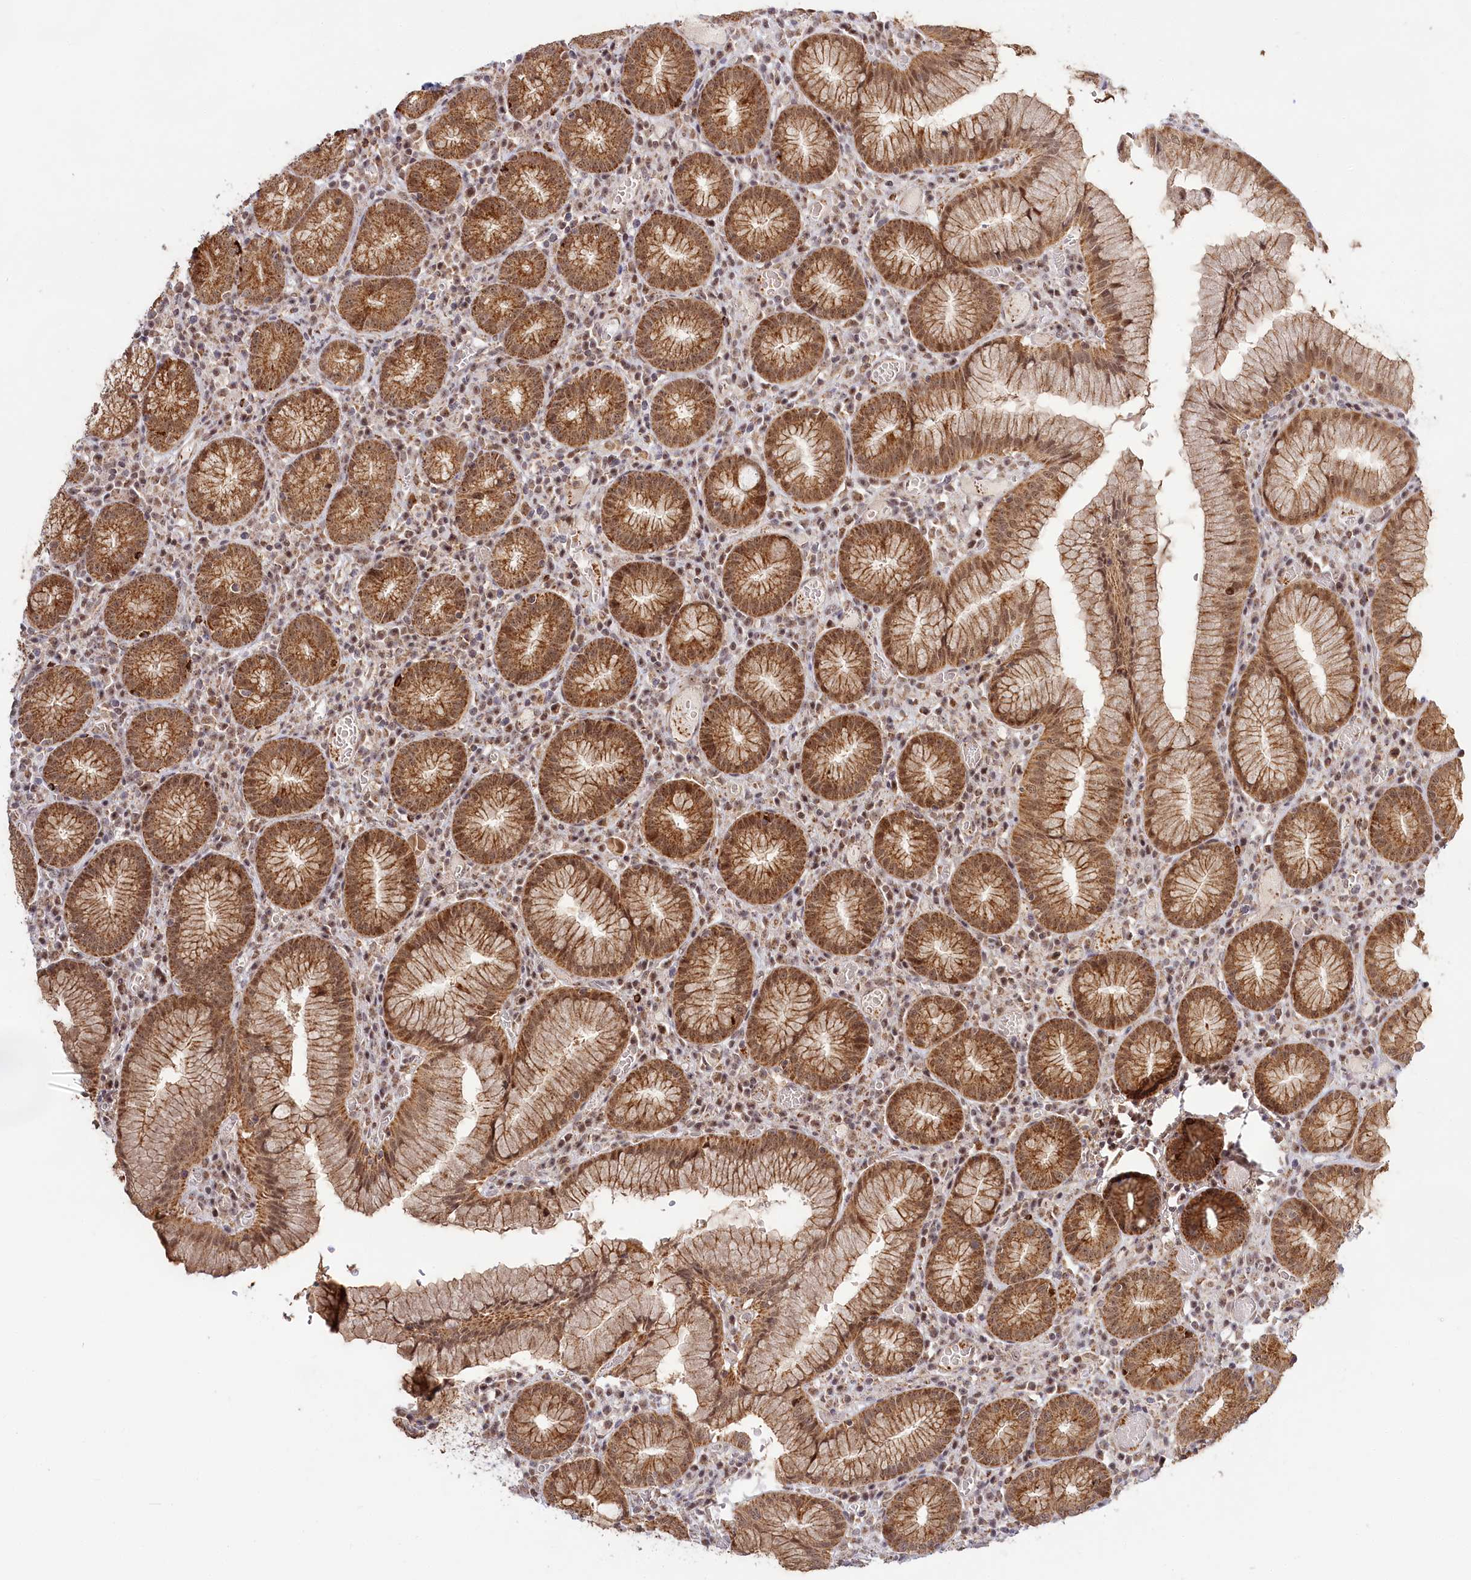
{"staining": {"intensity": "strong", "quantity": ">75%", "location": "cytoplasmic/membranous,nuclear"}, "tissue": "stomach", "cell_type": "Glandular cells", "image_type": "normal", "snomed": [{"axis": "morphology", "description": "Normal tissue, NOS"}, {"axis": "topography", "description": "Stomach"}], "caption": "IHC image of normal stomach: human stomach stained using immunohistochemistry (IHC) demonstrates high levels of strong protein expression localized specifically in the cytoplasmic/membranous,nuclear of glandular cells, appearing as a cytoplasmic/membranous,nuclear brown color.", "gene": "RTN4IP1", "patient": {"sex": "male", "age": 55}}